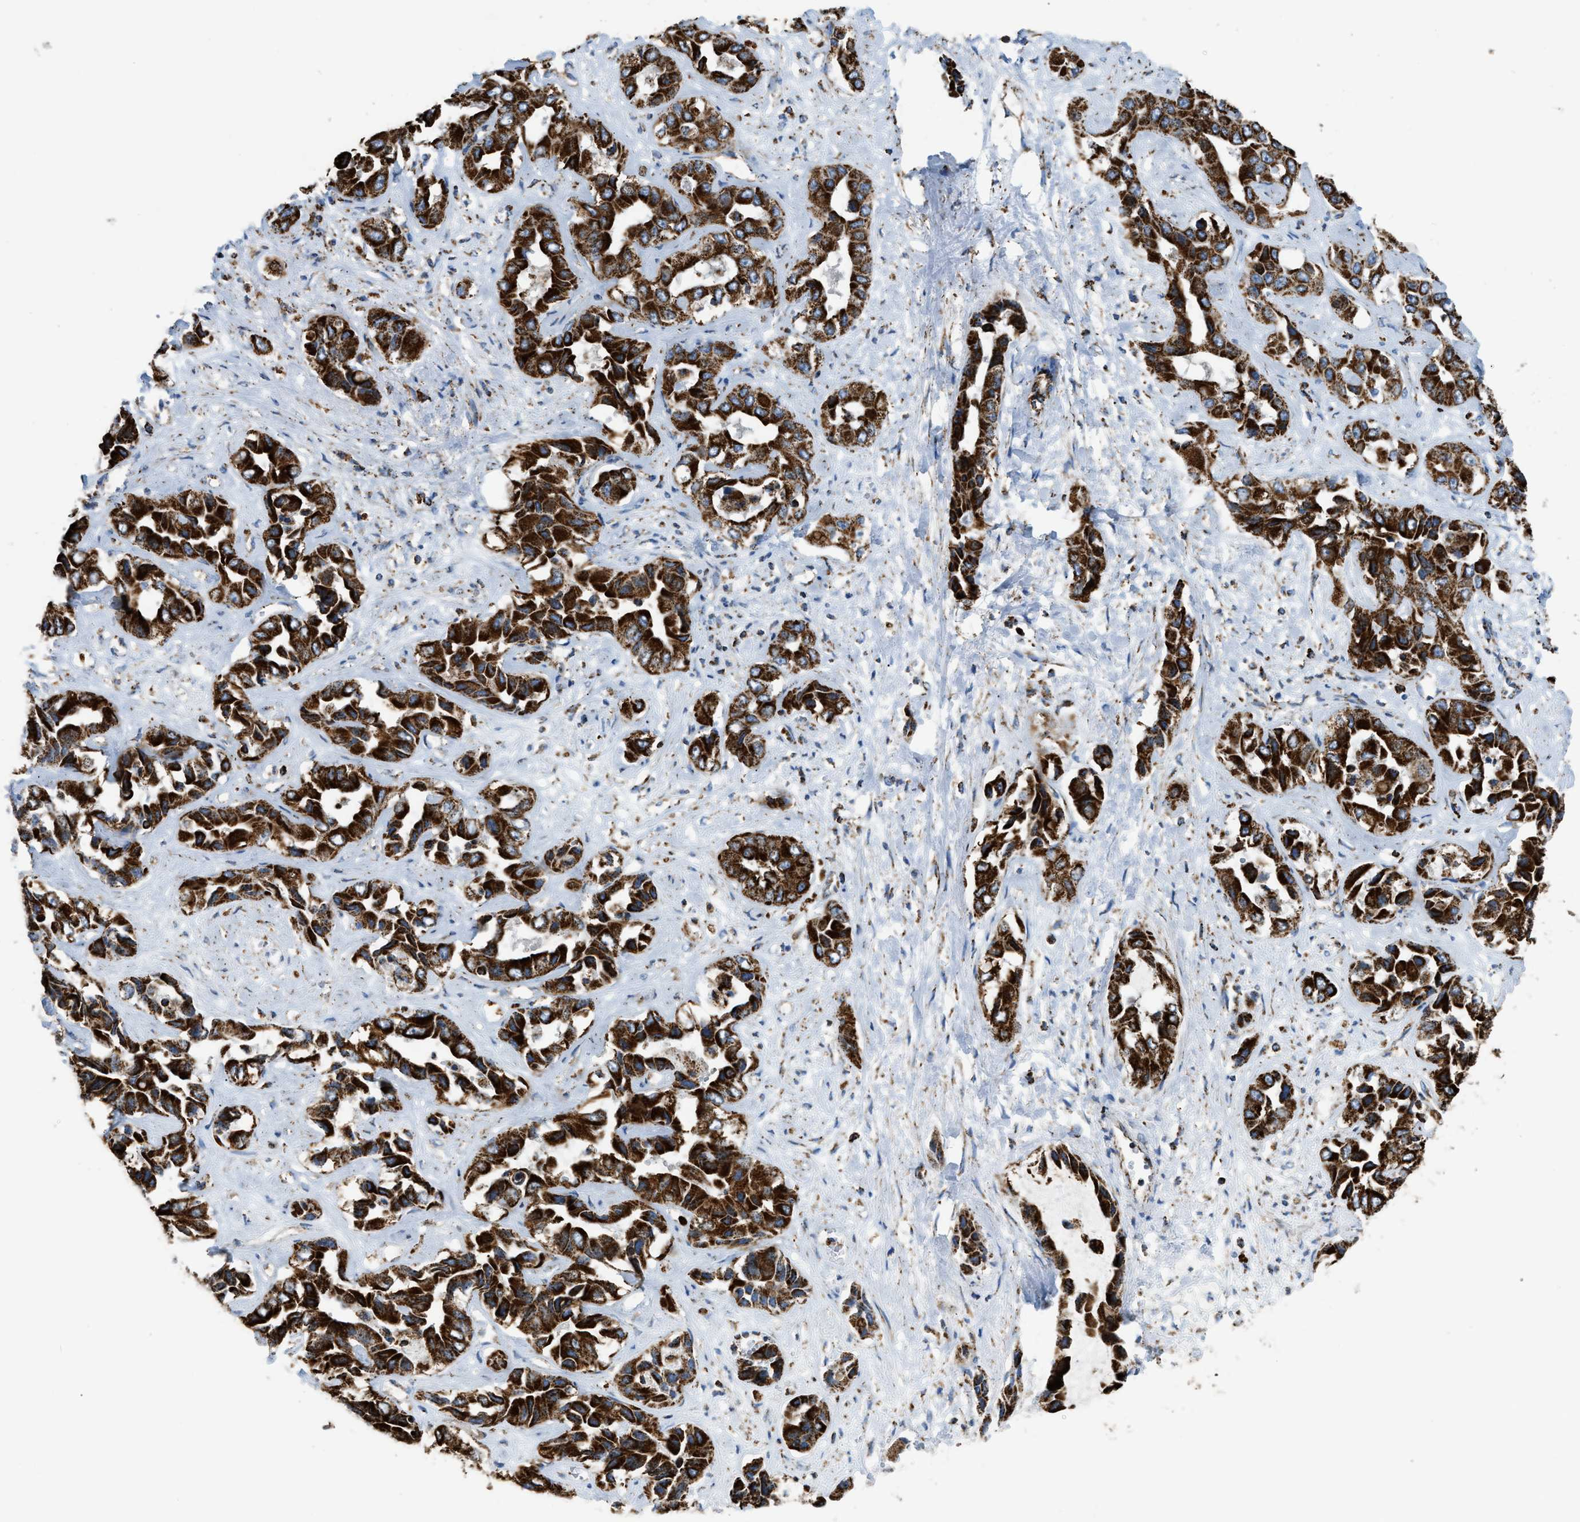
{"staining": {"intensity": "strong", "quantity": ">75%", "location": "cytoplasmic/membranous"}, "tissue": "liver cancer", "cell_type": "Tumor cells", "image_type": "cancer", "snomed": [{"axis": "morphology", "description": "Cholangiocarcinoma"}, {"axis": "topography", "description": "Liver"}], "caption": "Immunohistochemical staining of human liver cancer (cholangiocarcinoma) shows strong cytoplasmic/membranous protein positivity in approximately >75% of tumor cells.", "gene": "ETFB", "patient": {"sex": "female", "age": 52}}